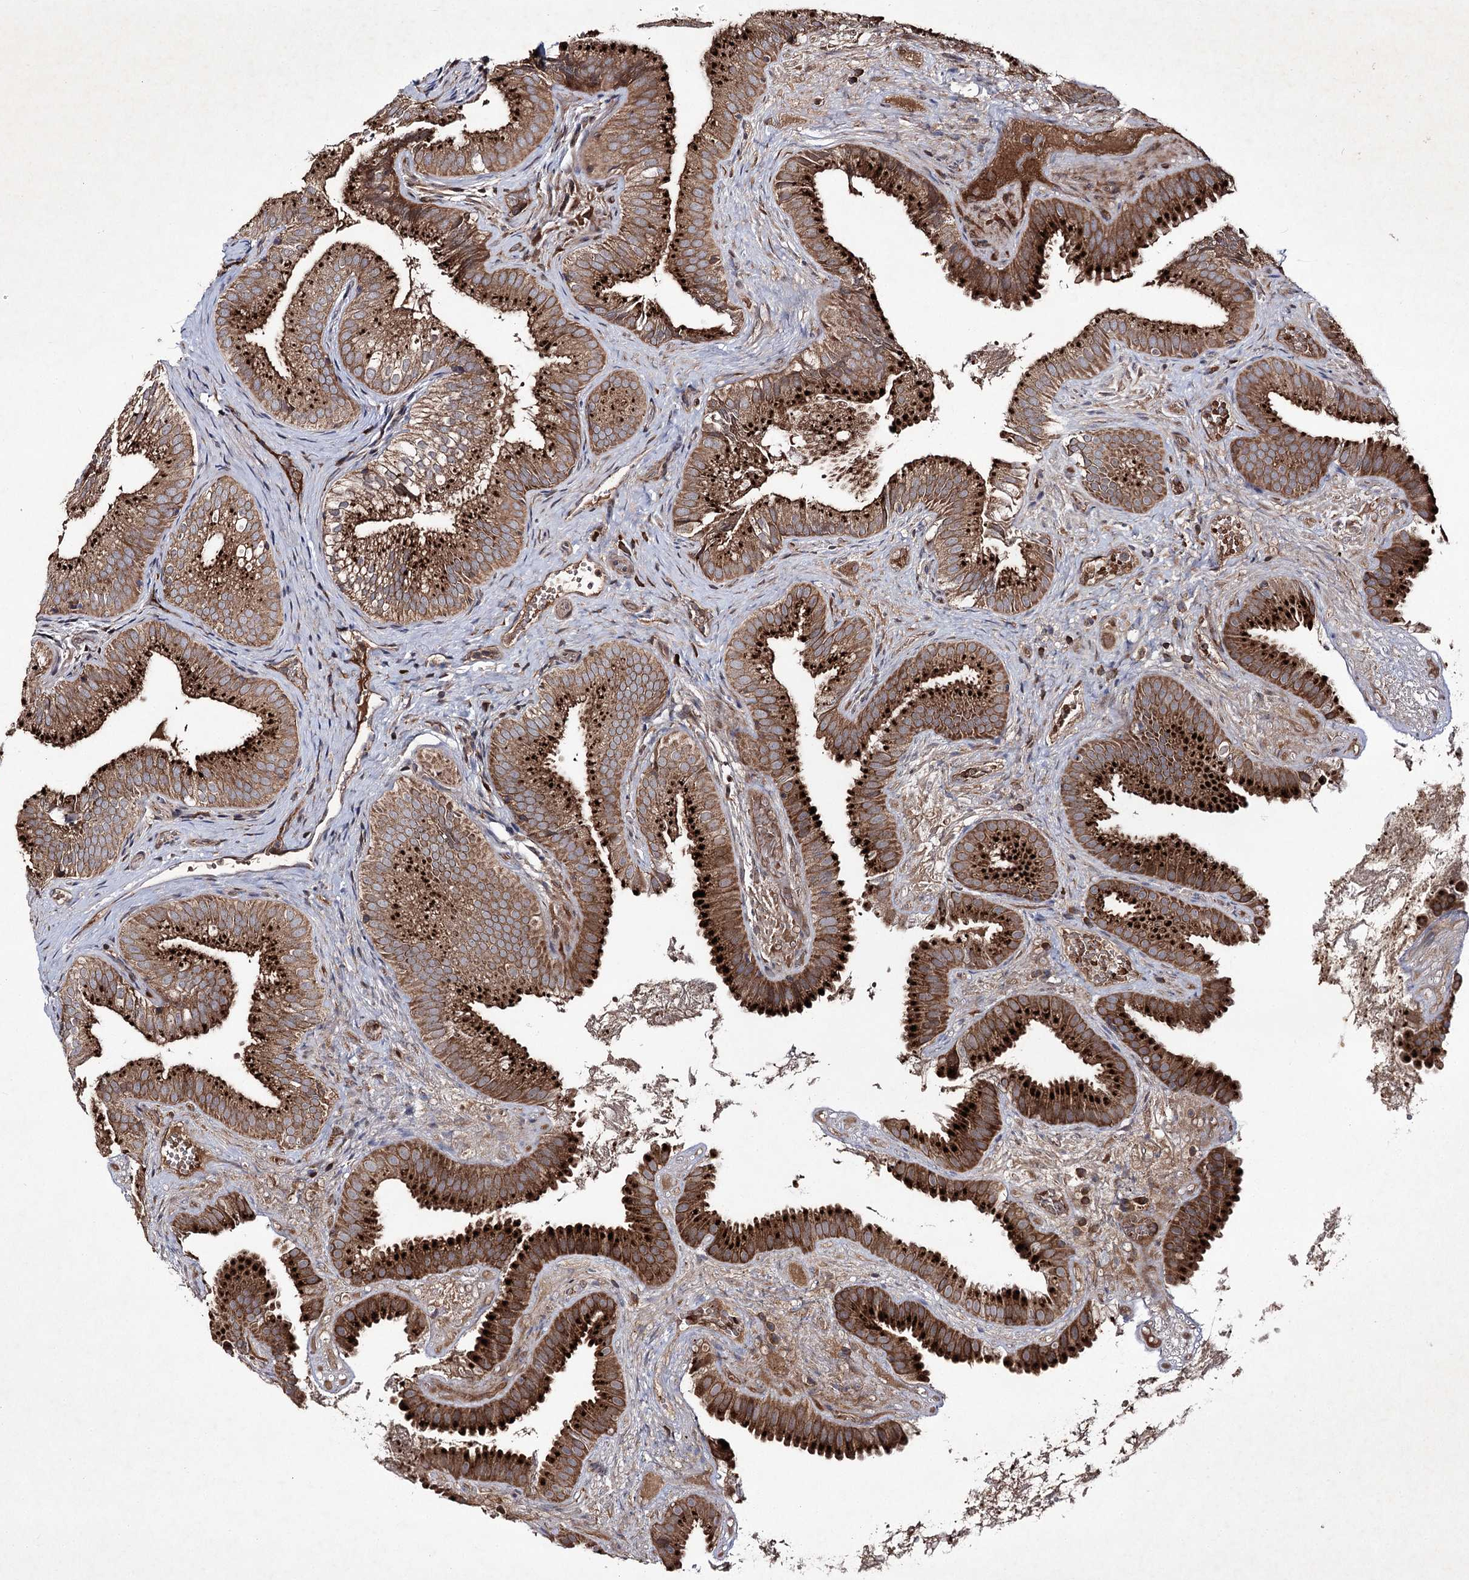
{"staining": {"intensity": "strong", "quantity": ">75%", "location": "cytoplasmic/membranous"}, "tissue": "gallbladder", "cell_type": "Glandular cells", "image_type": "normal", "snomed": [{"axis": "morphology", "description": "Normal tissue, NOS"}, {"axis": "topography", "description": "Gallbladder"}], "caption": "This image displays benign gallbladder stained with immunohistochemistry (IHC) to label a protein in brown. The cytoplasmic/membranous of glandular cells show strong positivity for the protein. Nuclei are counter-stained blue.", "gene": "ALG9", "patient": {"sex": "female", "age": 30}}